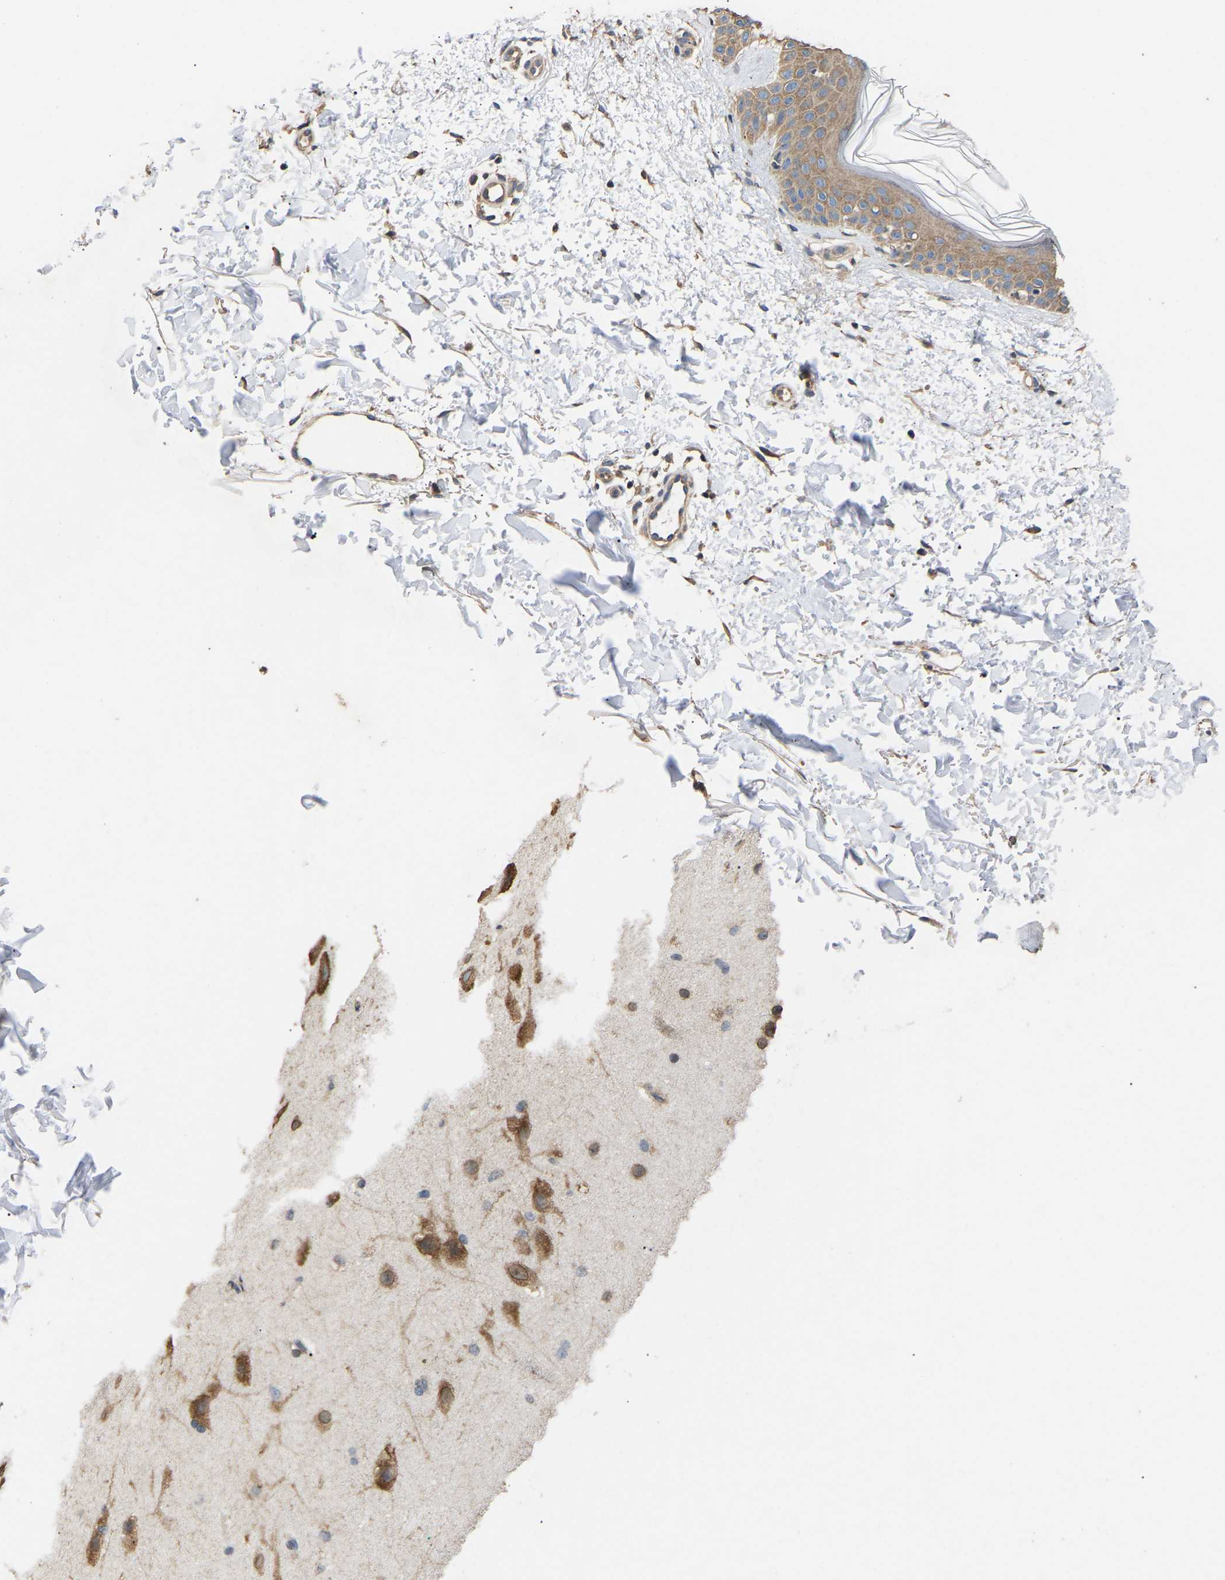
{"staining": {"intensity": "weak", "quantity": ">75%", "location": "cytoplasmic/membranous"}, "tissue": "skin", "cell_type": "Fibroblasts", "image_type": "normal", "snomed": [{"axis": "morphology", "description": "Normal tissue, NOS"}, {"axis": "morphology", "description": "Malignant melanoma, NOS"}, {"axis": "topography", "description": "Skin"}], "caption": "A low amount of weak cytoplasmic/membranous staining is seen in approximately >75% of fibroblasts in benign skin.", "gene": "AIMP2", "patient": {"sex": "male", "age": 83}}